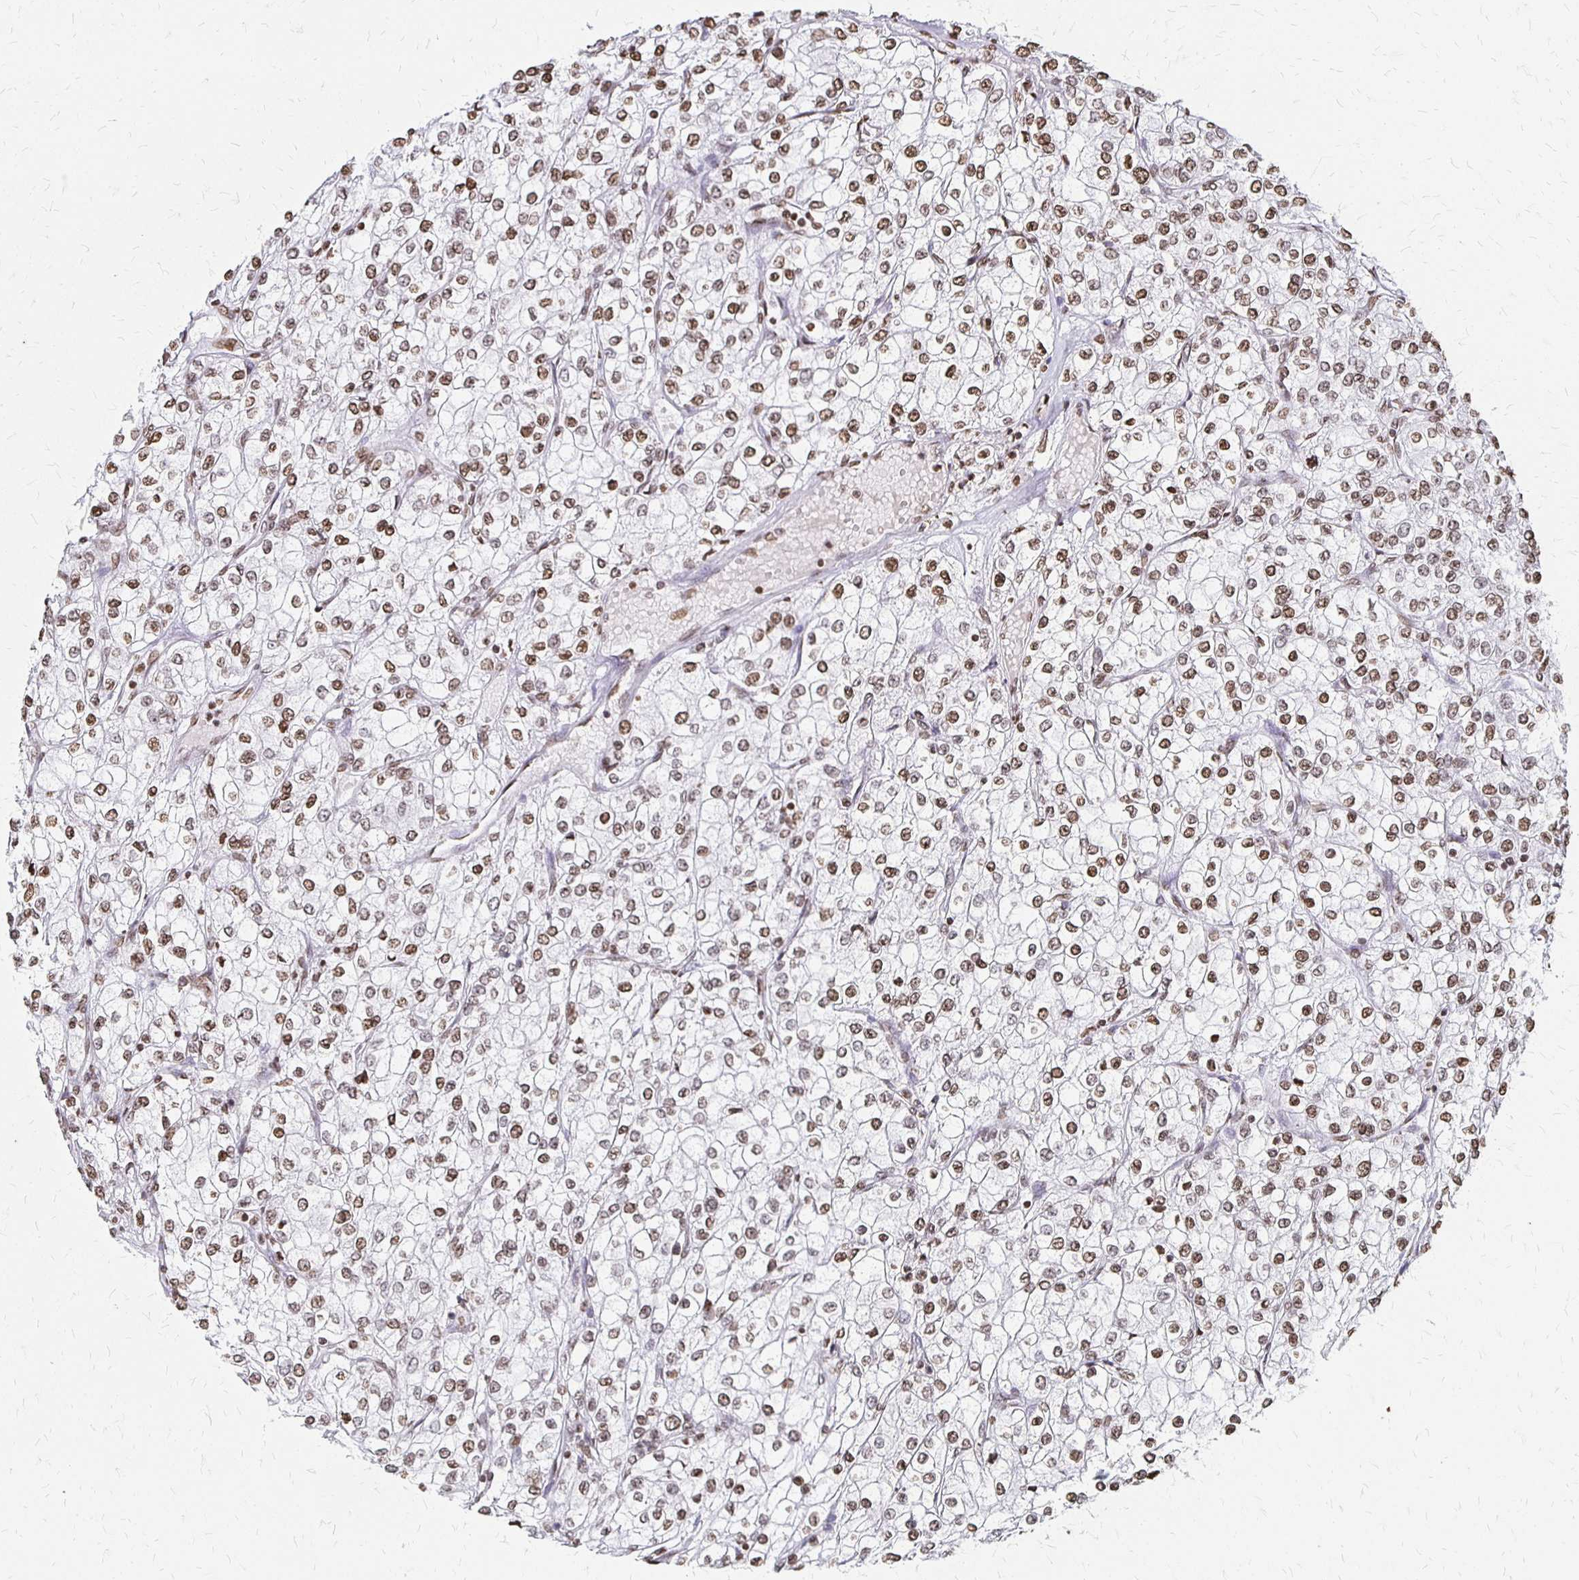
{"staining": {"intensity": "moderate", "quantity": ">75%", "location": "nuclear"}, "tissue": "renal cancer", "cell_type": "Tumor cells", "image_type": "cancer", "snomed": [{"axis": "morphology", "description": "Adenocarcinoma, NOS"}, {"axis": "topography", "description": "Kidney"}], "caption": "The photomicrograph displays staining of renal cancer, revealing moderate nuclear protein expression (brown color) within tumor cells.", "gene": "ZNF280C", "patient": {"sex": "male", "age": 80}}